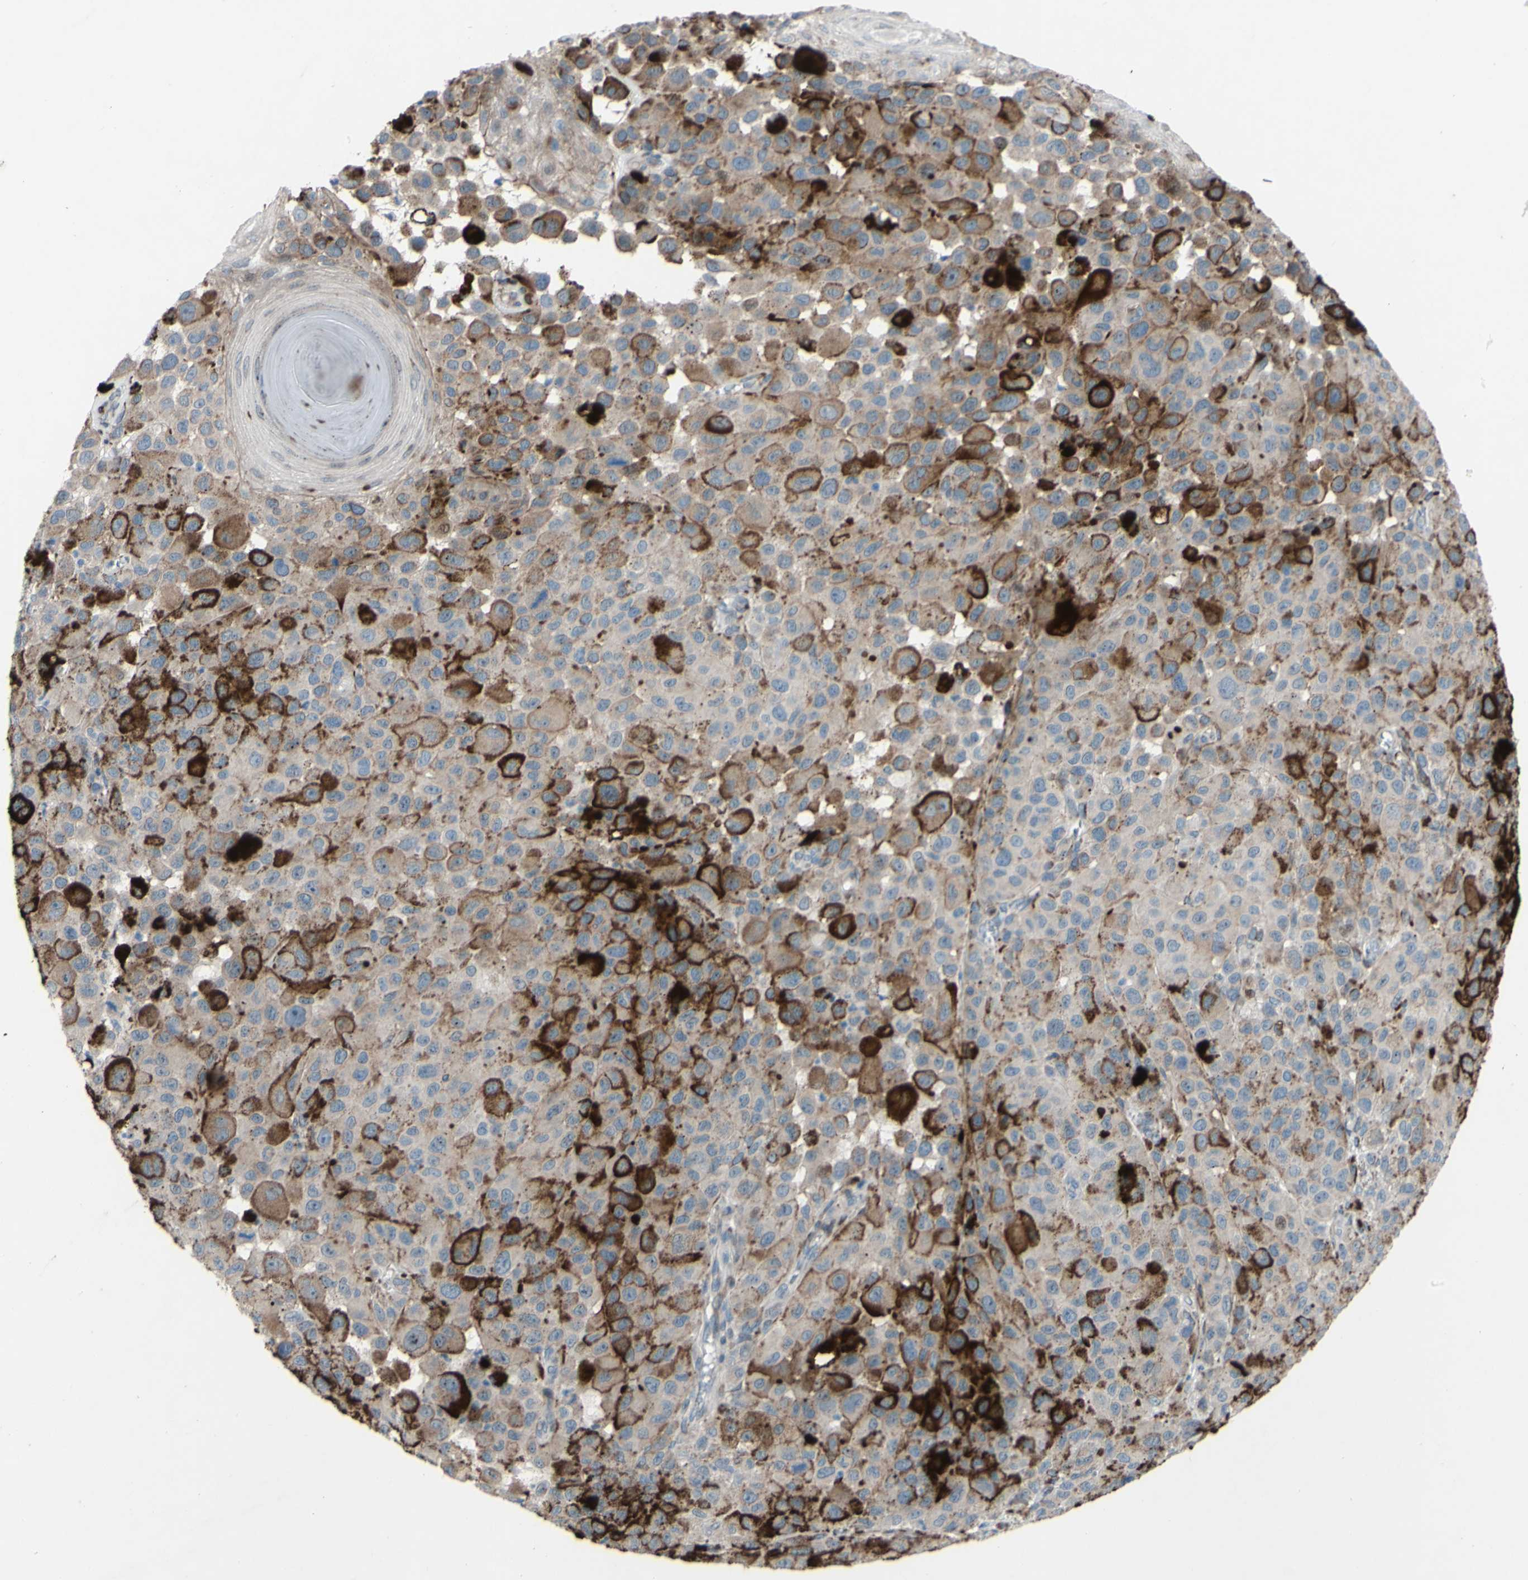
{"staining": {"intensity": "moderate", "quantity": "25%-75%", "location": "cytoplasmic/membranous"}, "tissue": "melanoma", "cell_type": "Tumor cells", "image_type": "cancer", "snomed": [{"axis": "morphology", "description": "Malignant melanoma, NOS"}, {"axis": "topography", "description": "Skin"}], "caption": "Protein expression analysis of melanoma demonstrates moderate cytoplasmic/membranous staining in approximately 25%-75% of tumor cells.", "gene": "CDCP1", "patient": {"sex": "male", "age": 96}}